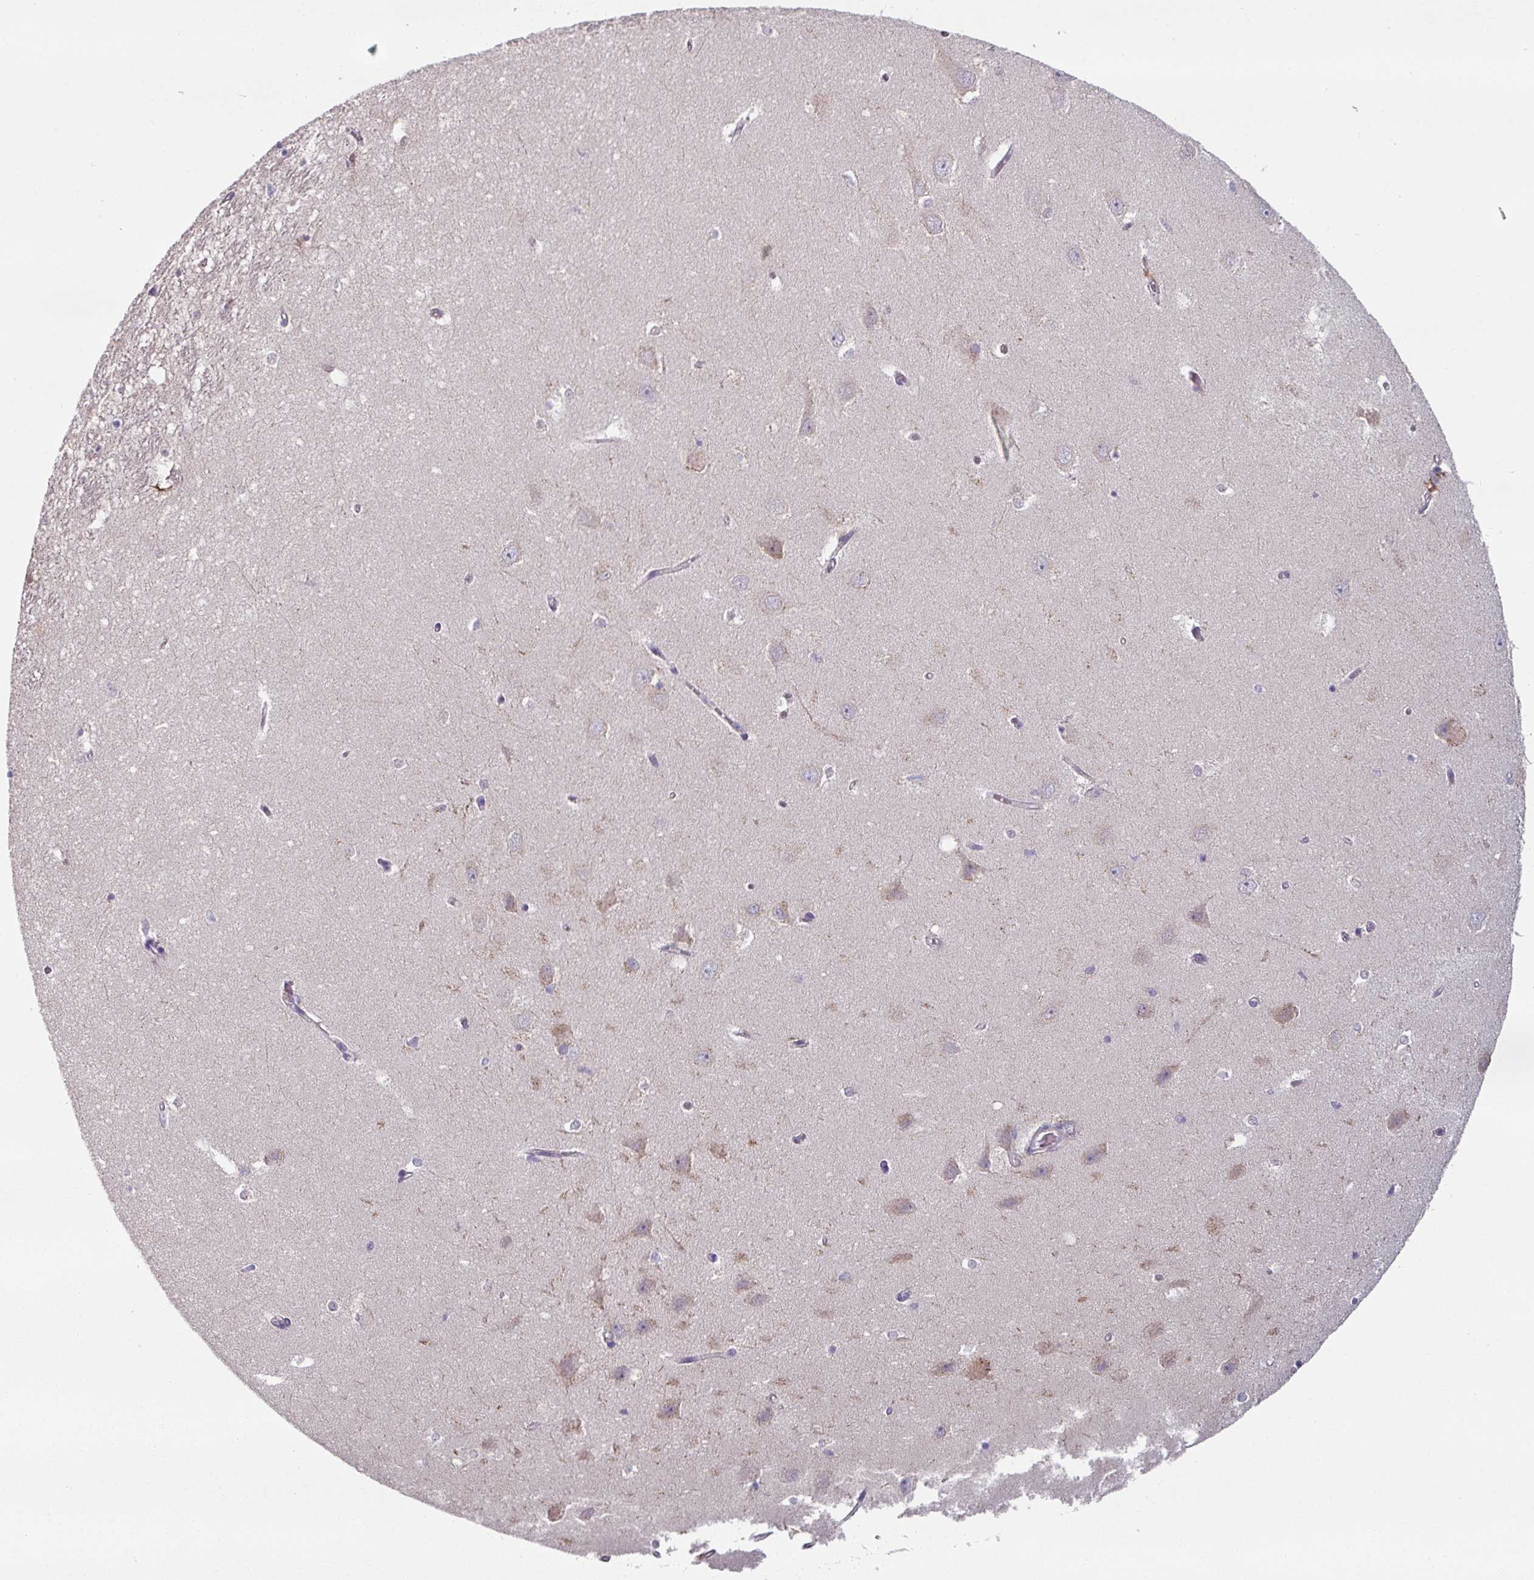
{"staining": {"intensity": "negative", "quantity": "none", "location": "none"}, "tissue": "hippocampus", "cell_type": "Glial cells", "image_type": "normal", "snomed": [{"axis": "morphology", "description": "Normal tissue, NOS"}, {"axis": "topography", "description": "Hippocampus"}], "caption": "High magnification brightfield microscopy of unremarkable hippocampus stained with DAB (3,3'-diaminobenzidine) (brown) and counterstained with hematoxylin (blue): glial cells show no significant expression.", "gene": "CD3G", "patient": {"sex": "female", "age": 64}}